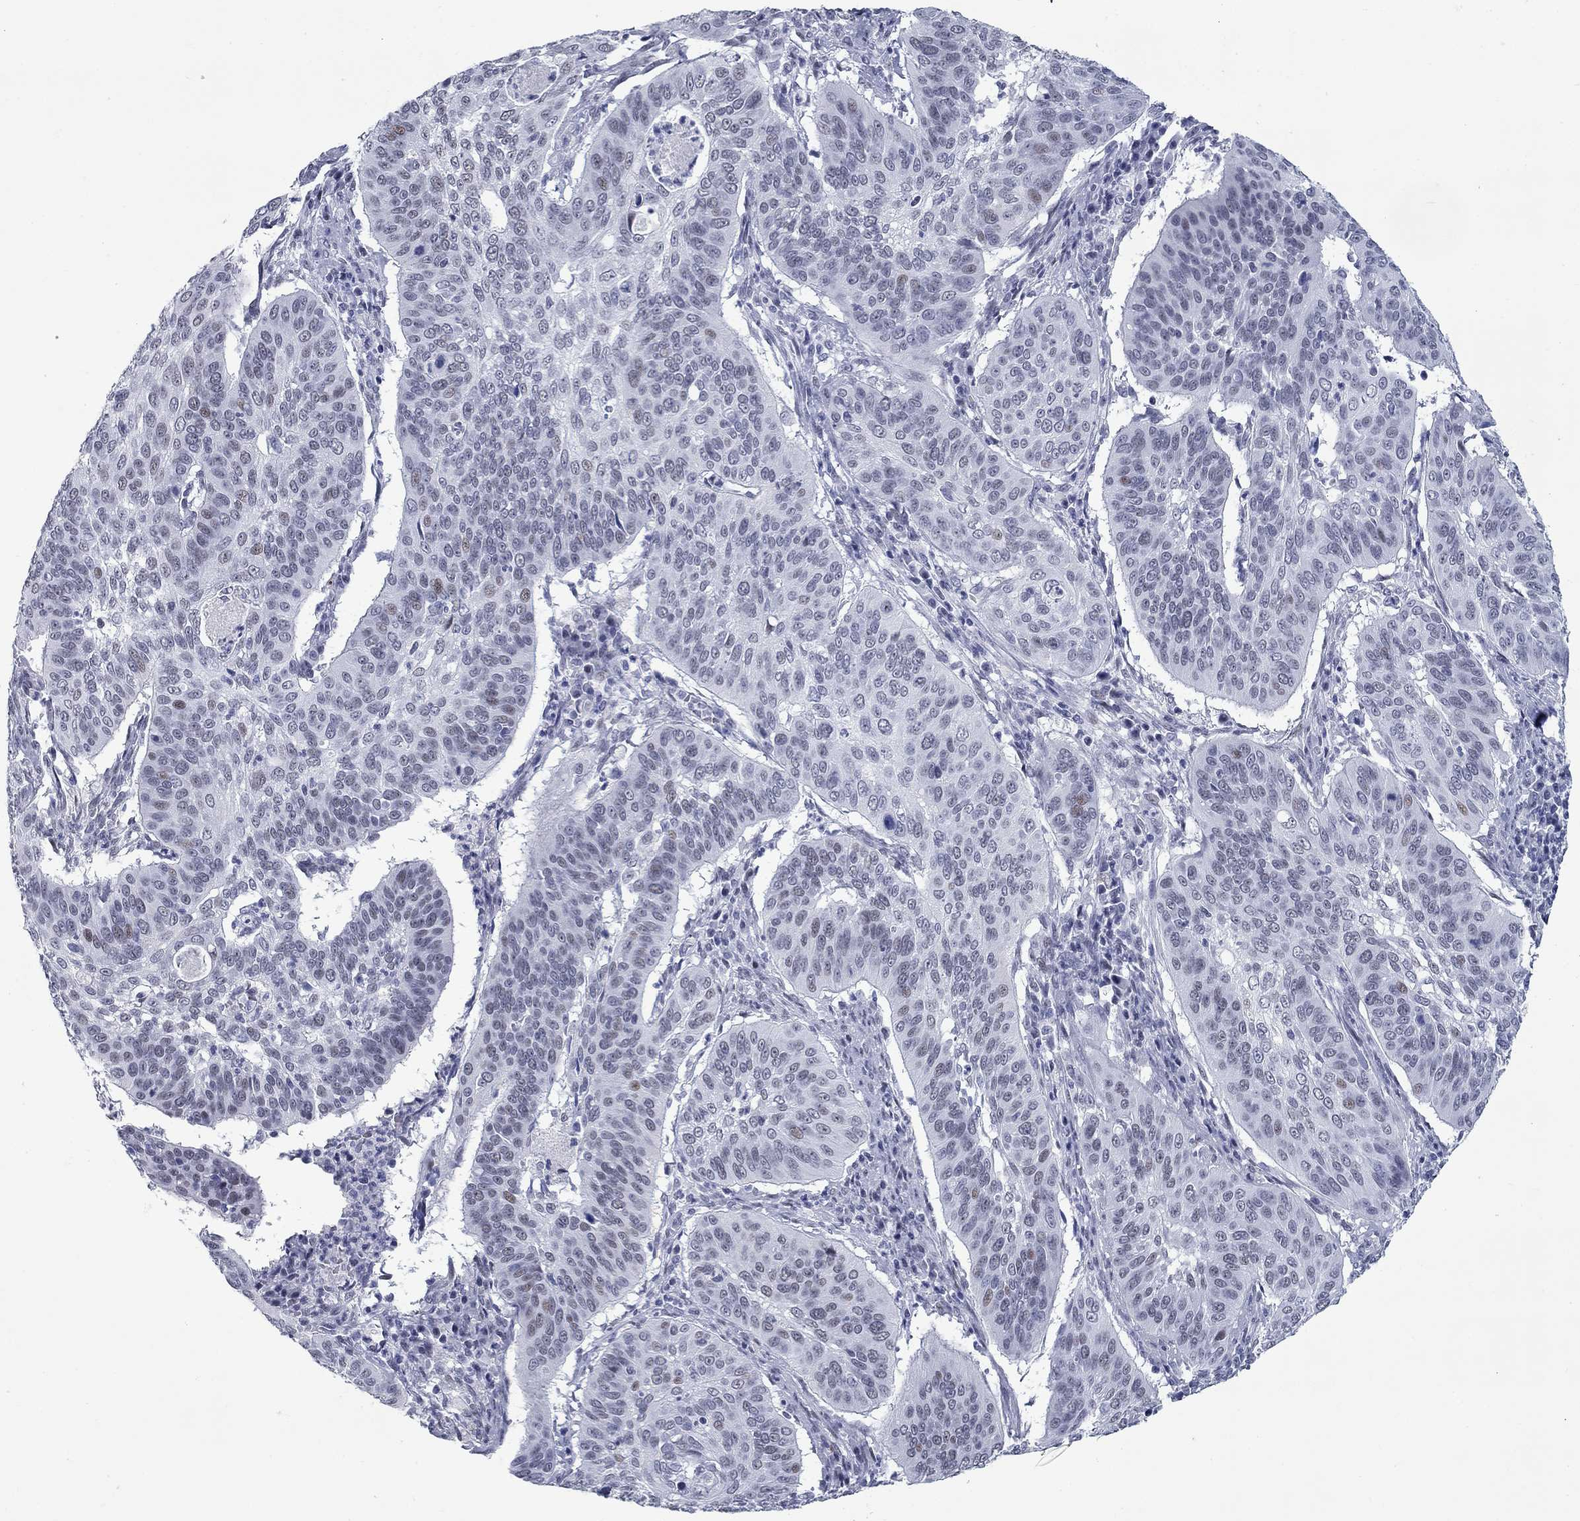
{"staining": {"intensity": "moderate", "quantity": "<25%", "location": "nuclear"}, "tissue": "cervical cancer", "cell_type": "Tumor cells", "image_type": "cancer", "snomed": [{"axis": "morphology", "description": "Normal tissue, NOS"}, {"axis": "morphology", "description": "Squamous cell carcinoma, NOS"}, {"axis": "topography", "description": "Cervix"}], "caption": "Squamous cell carcinoma (cervical) stained for a protein (brown) displays moderate nuclear positive positivity in approximately <25% of tumor cells.", "gene": "ASF1B", "patient": {"sex": "female", "age": 39}}